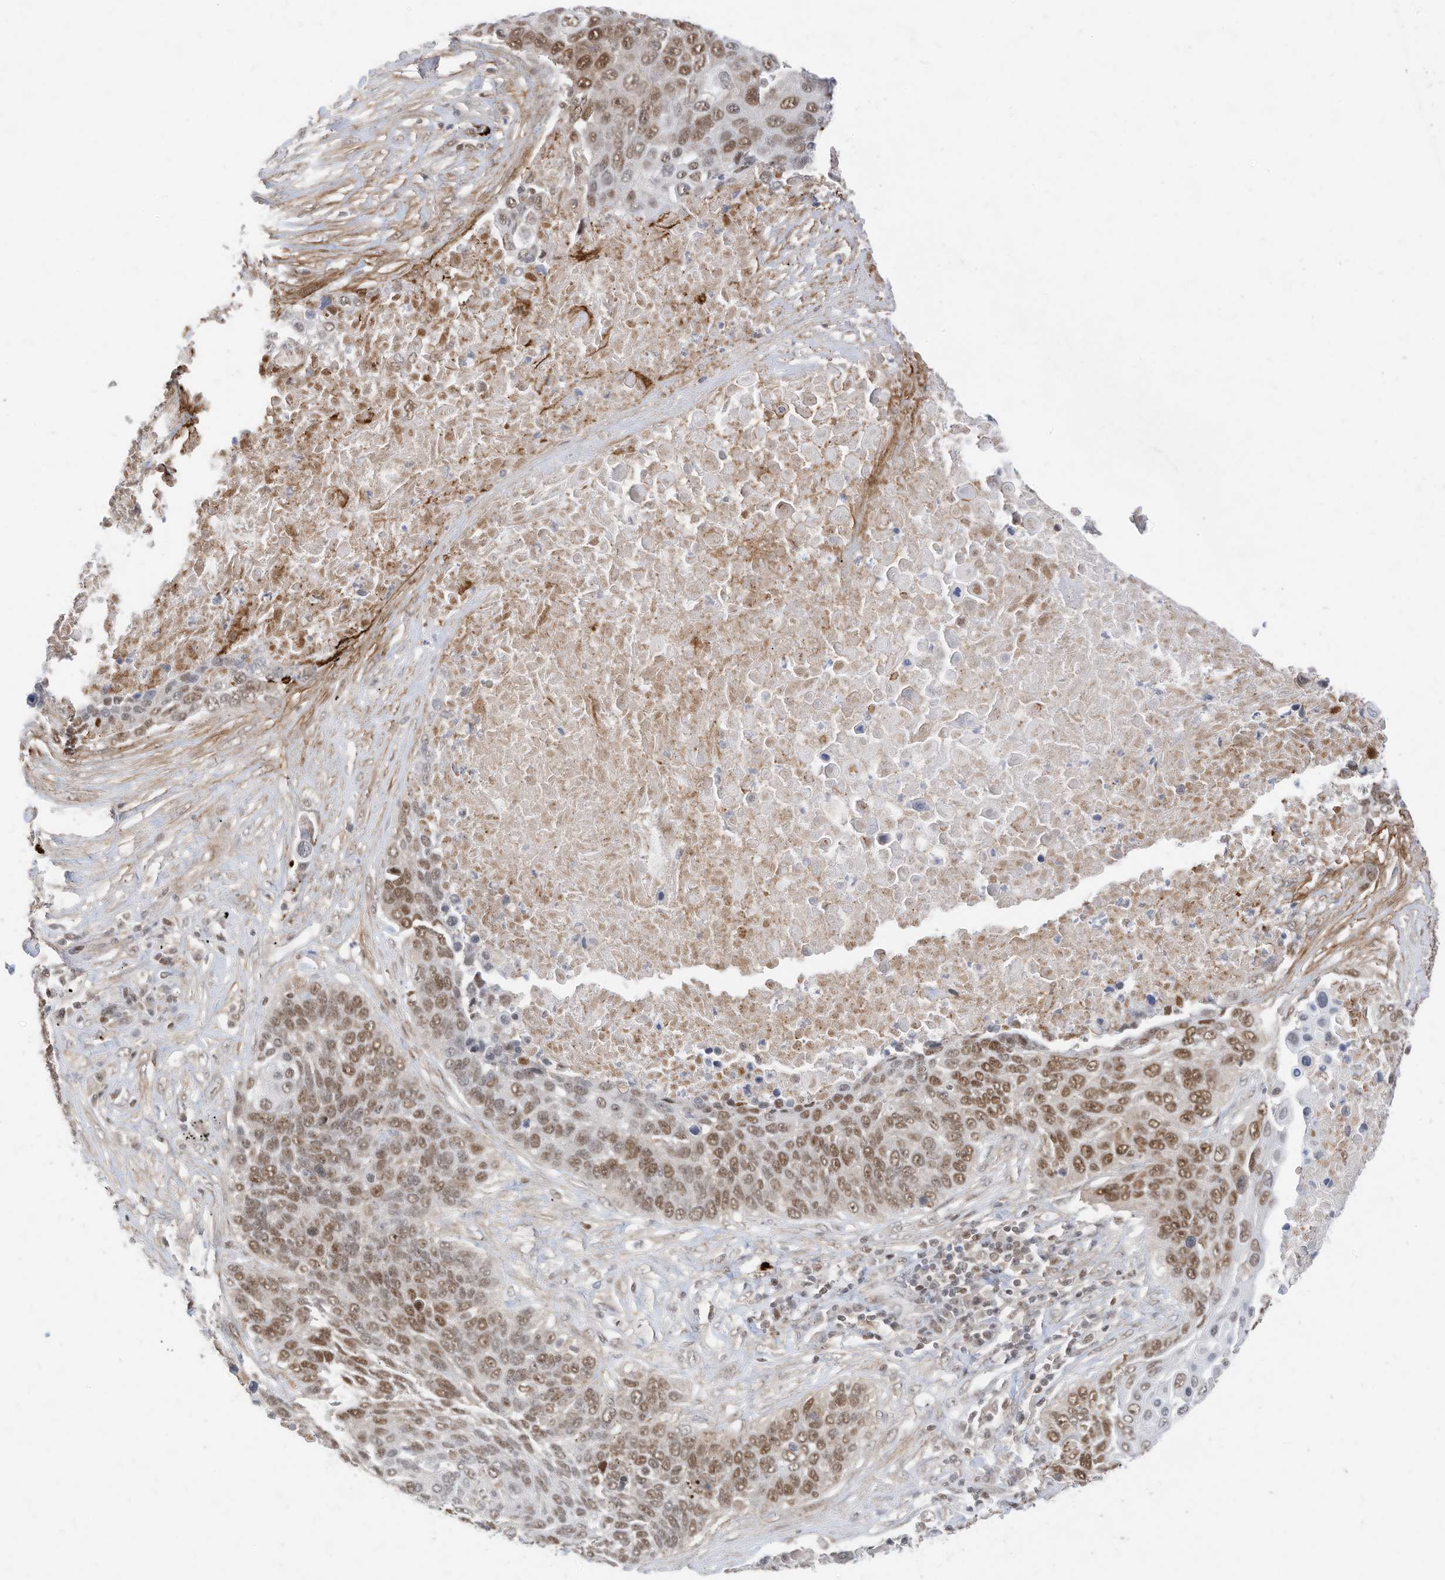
{"staining": {"intensity": "moderate", "quantity": ">75%", "location": "nuclear"}, "tissue": "lung cancer", "cell_type": "Tumor cells", "image_type": "cancer", "snomed": [{"axis": "morphology", "description": "Squamous cell carcinoma, NOS"}, {"axis": "topography", "description": "Lung"}], "caption": "Lung squamous cell carcinoma stained for a protein displays moderate nuclear positivity in tumor cells.", "gene": "OGT", "patient": {"sex": "male", "age": 66}}